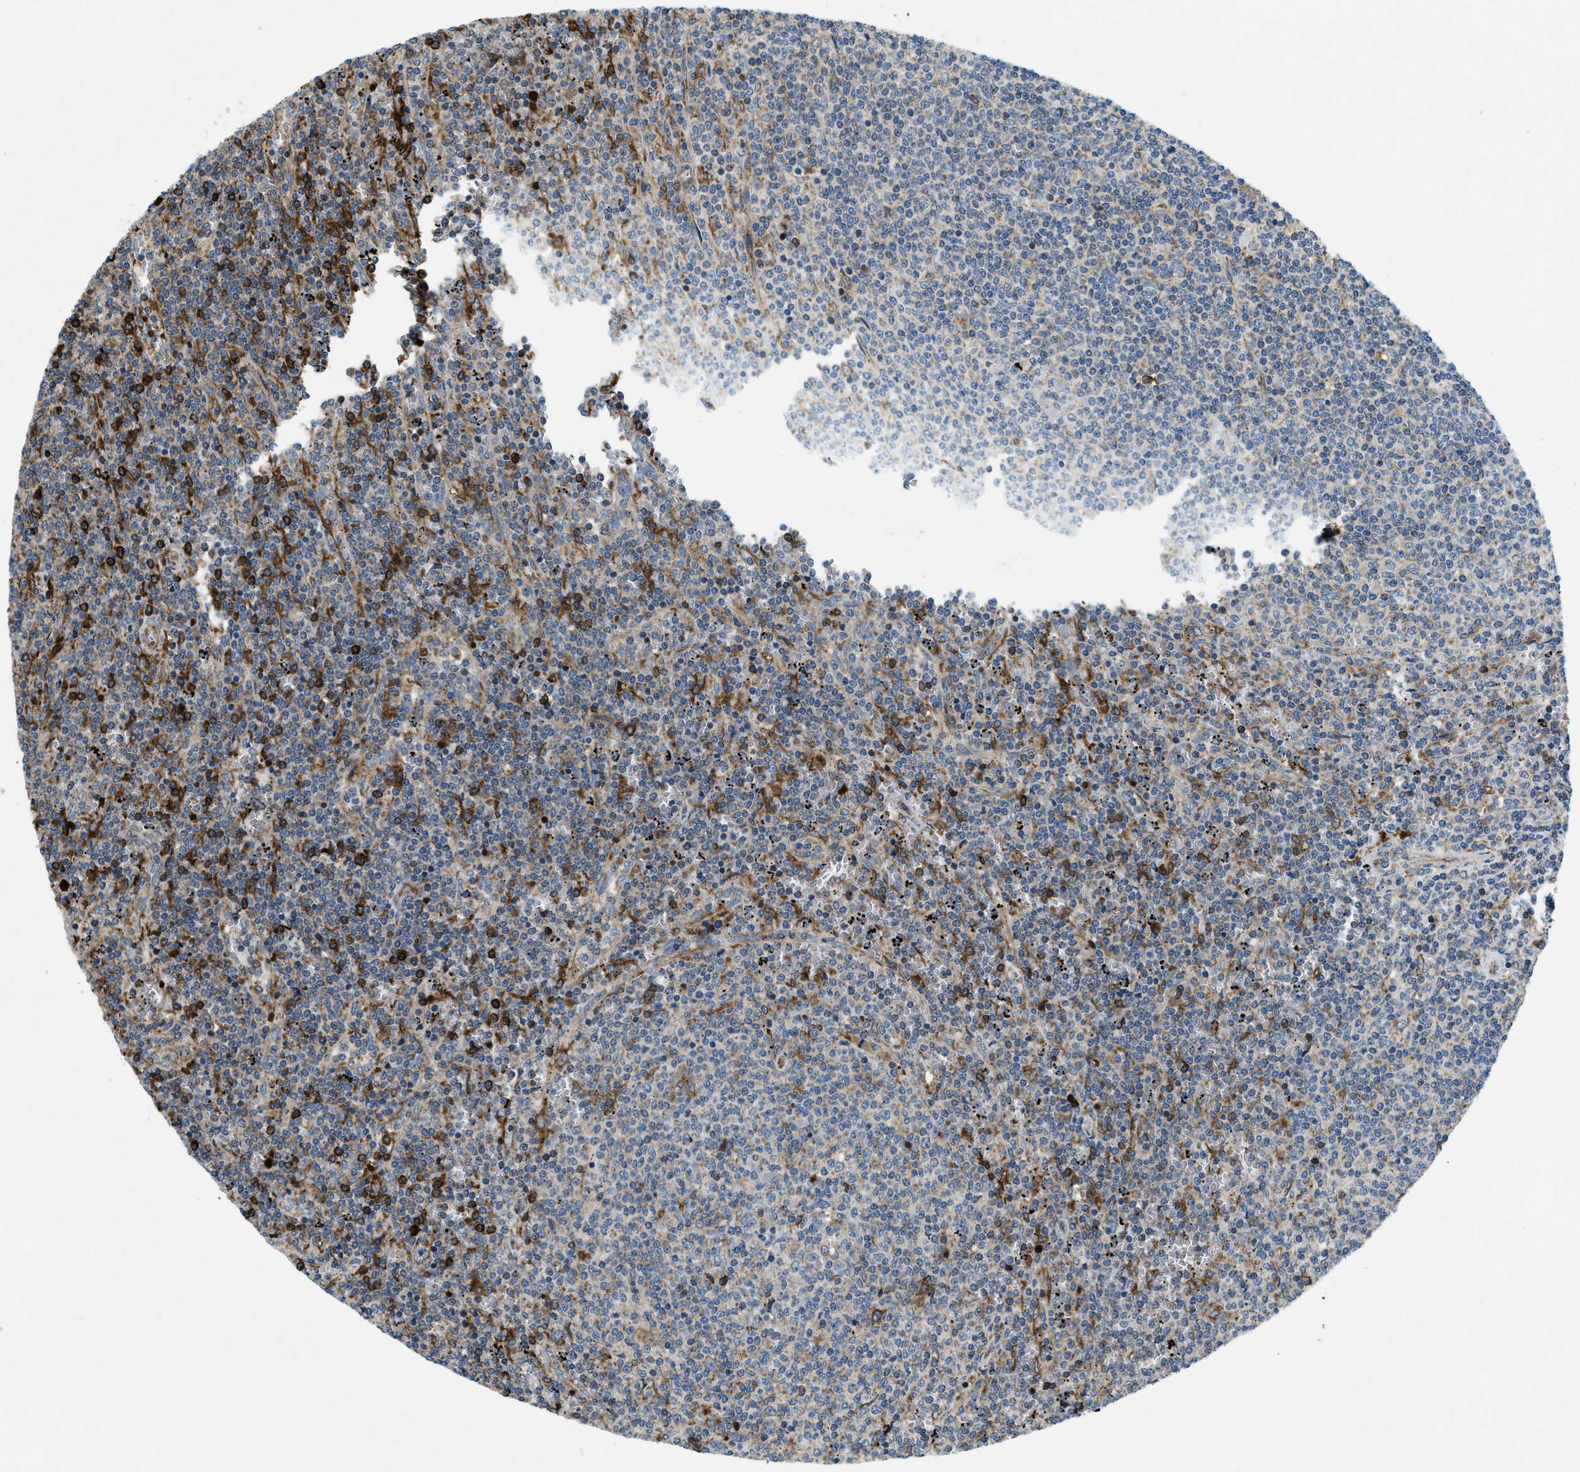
{"staining": {"intensity": "negative", "quantity": "none", "location": "none"}, "tissue": "lymphoma", "cell_type": "Tumor cells", "image_type": "cancer", "snomed": [{"axis": "morphology", "description": "Malignant lymphoma, non-Hodgkin's type, Low grade"}, {"axis": "topography", "description": "Spleen"}], "caption": "IHC of human malignant lymphoma, non-Hodgkin's type (low-grade) exhibits no staining in tumor cells.", "gene": "CSPG4", "patient": {"sex": "female", "age": 50}}